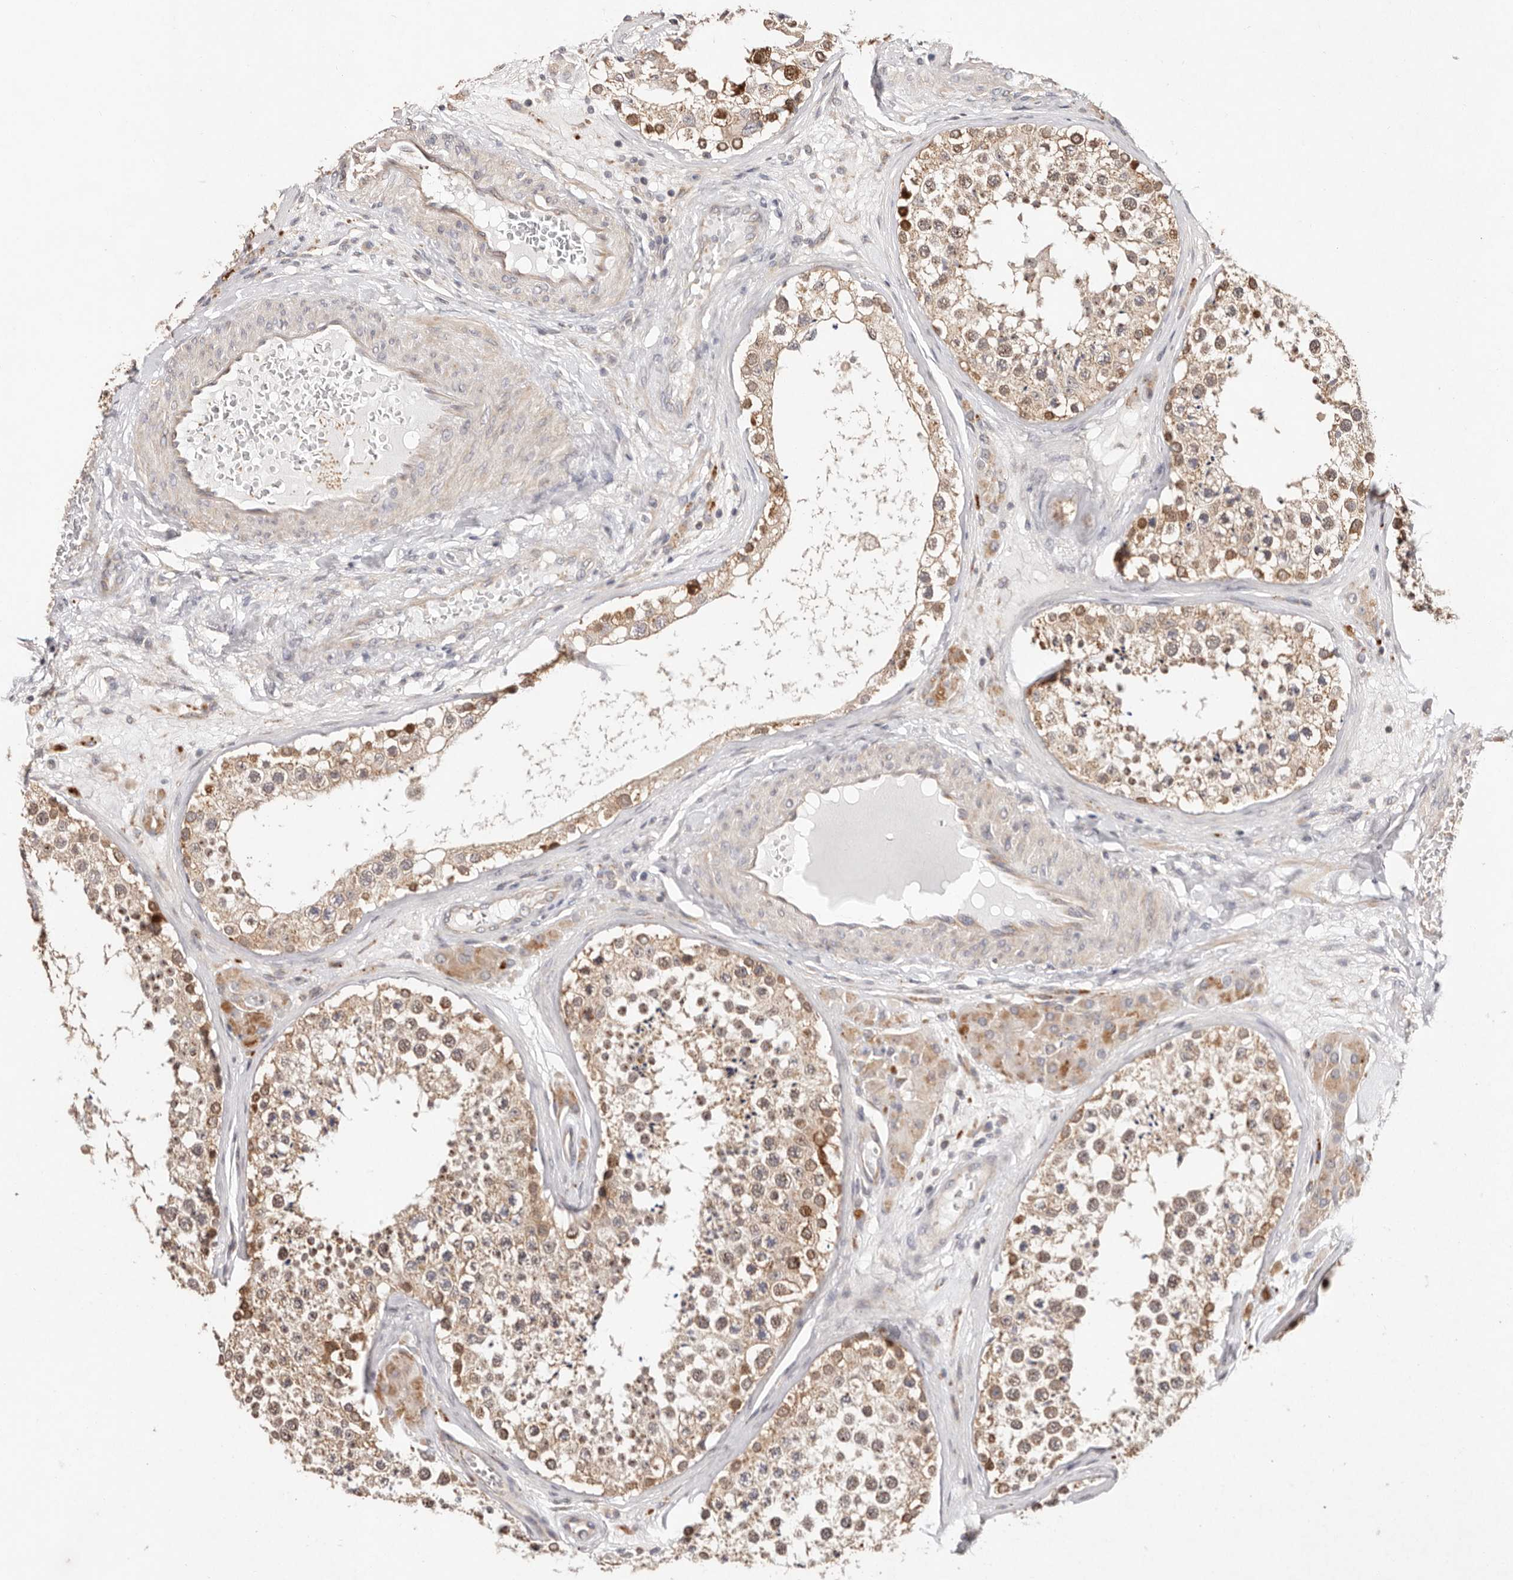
{"staining": {"intensity": "moderate", "quantity": ">75%", "location": "cytoplasmic/membranous"}, "tissue": "testis", "cell_type": "Cells in seminiferous ducts", "image_type": "normal", "snomed": [{"axis": "morphology", "description": "Normal tissue, NOS"}, {"axis": "topography", "description": "Testis"}], "caption": "A brown stain labels moderate cytoplasmic/membranous staining of a protein in cells in seminiferous ducts of benign testis.", "gene": "USP33", "patient": {"sex": "male", "age": 46}}